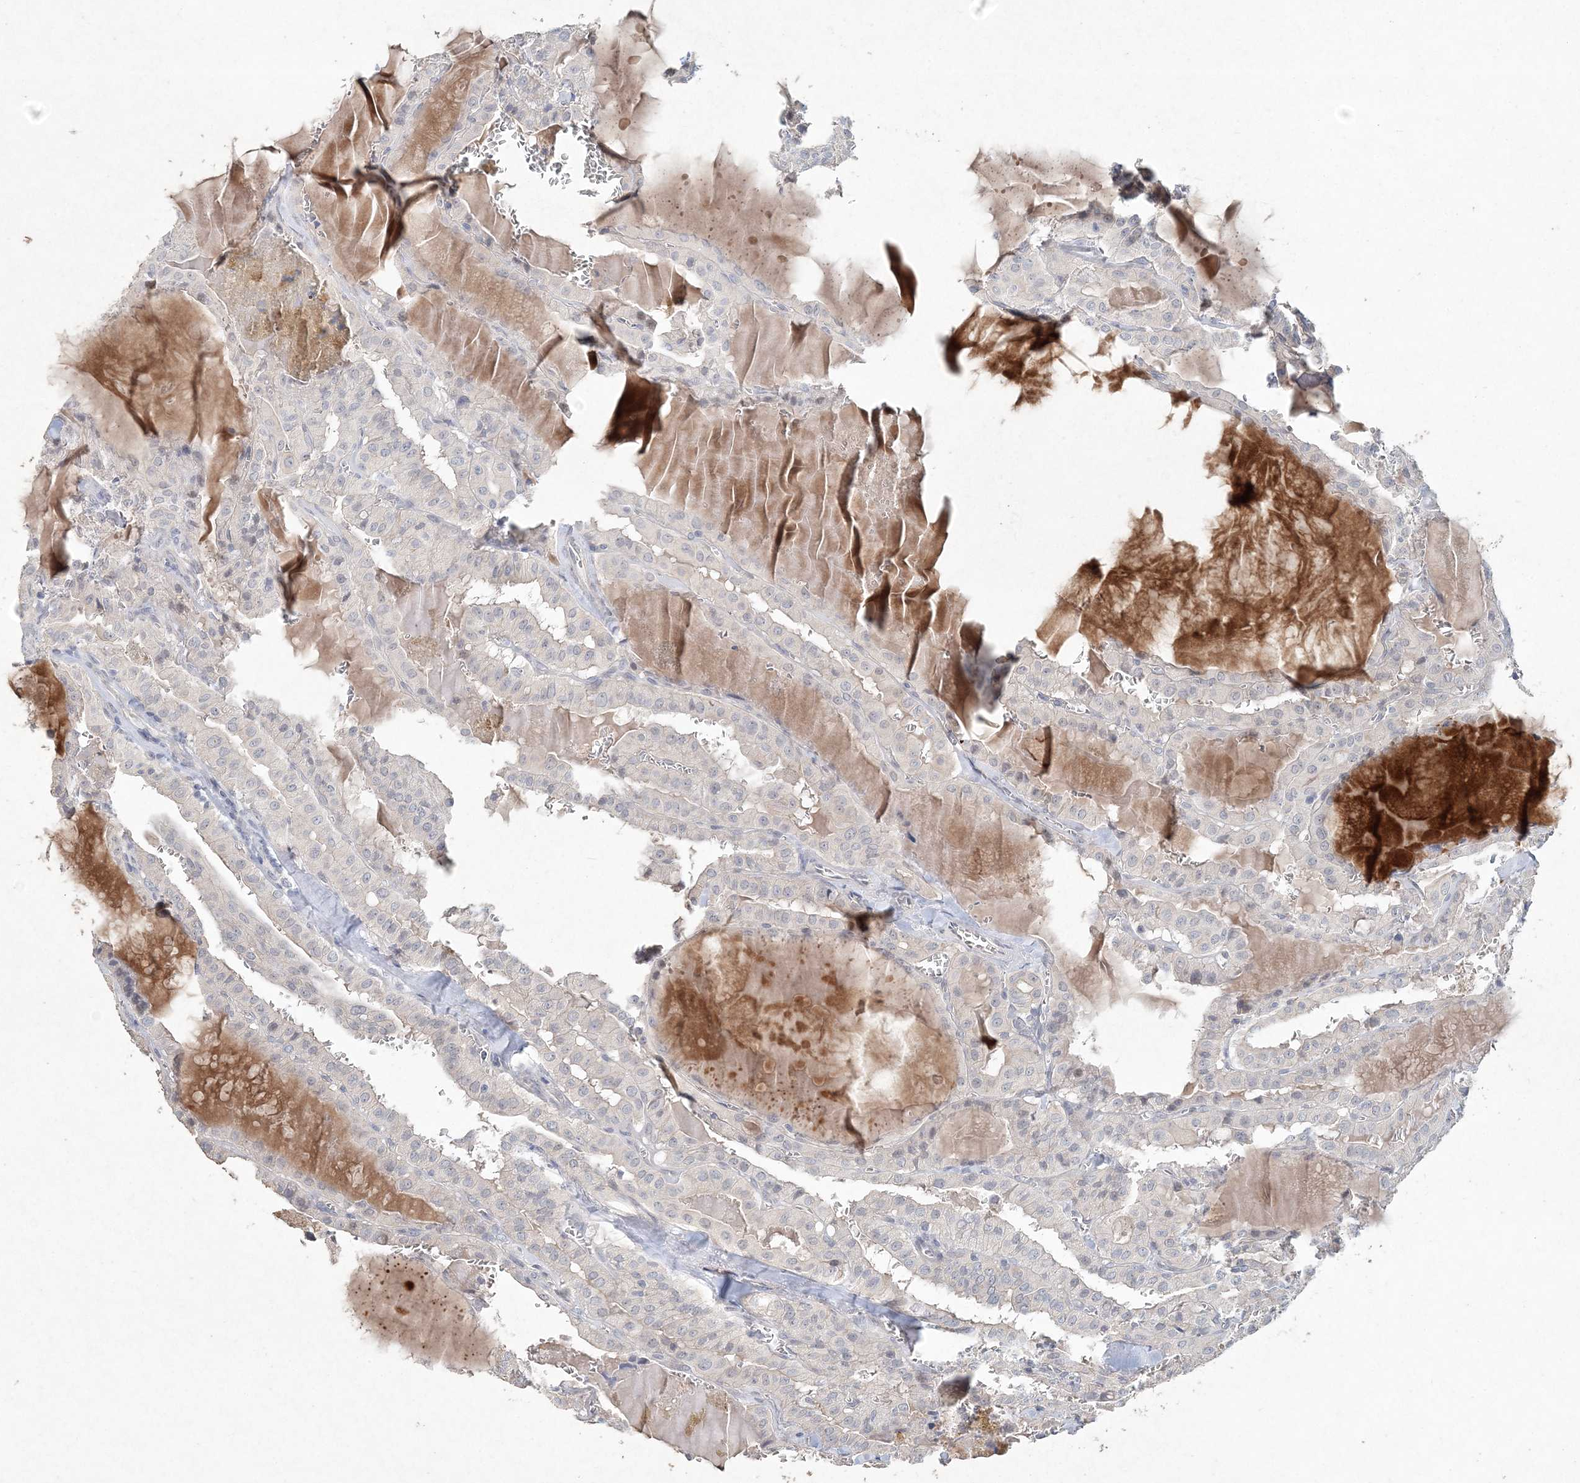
{"staining": {"intensity": "negative", "quantity": "none", "location": "none"}, "tissue": "thyroid cancer", "cell_type": "Tumor cells", "image_type": "cancer", "snomed": [{"axis": "morphology", "description": "Papillary adenocarcinoma, NOS"}, {"axis": "topography", "description": "Thyroid gland"}], "caption": "Photomicrograph shows no significant protein staining in tumor cells of thyroid cancer.", "gene": "DNAH5", "patient": {"sex": "male", "age": 52}}